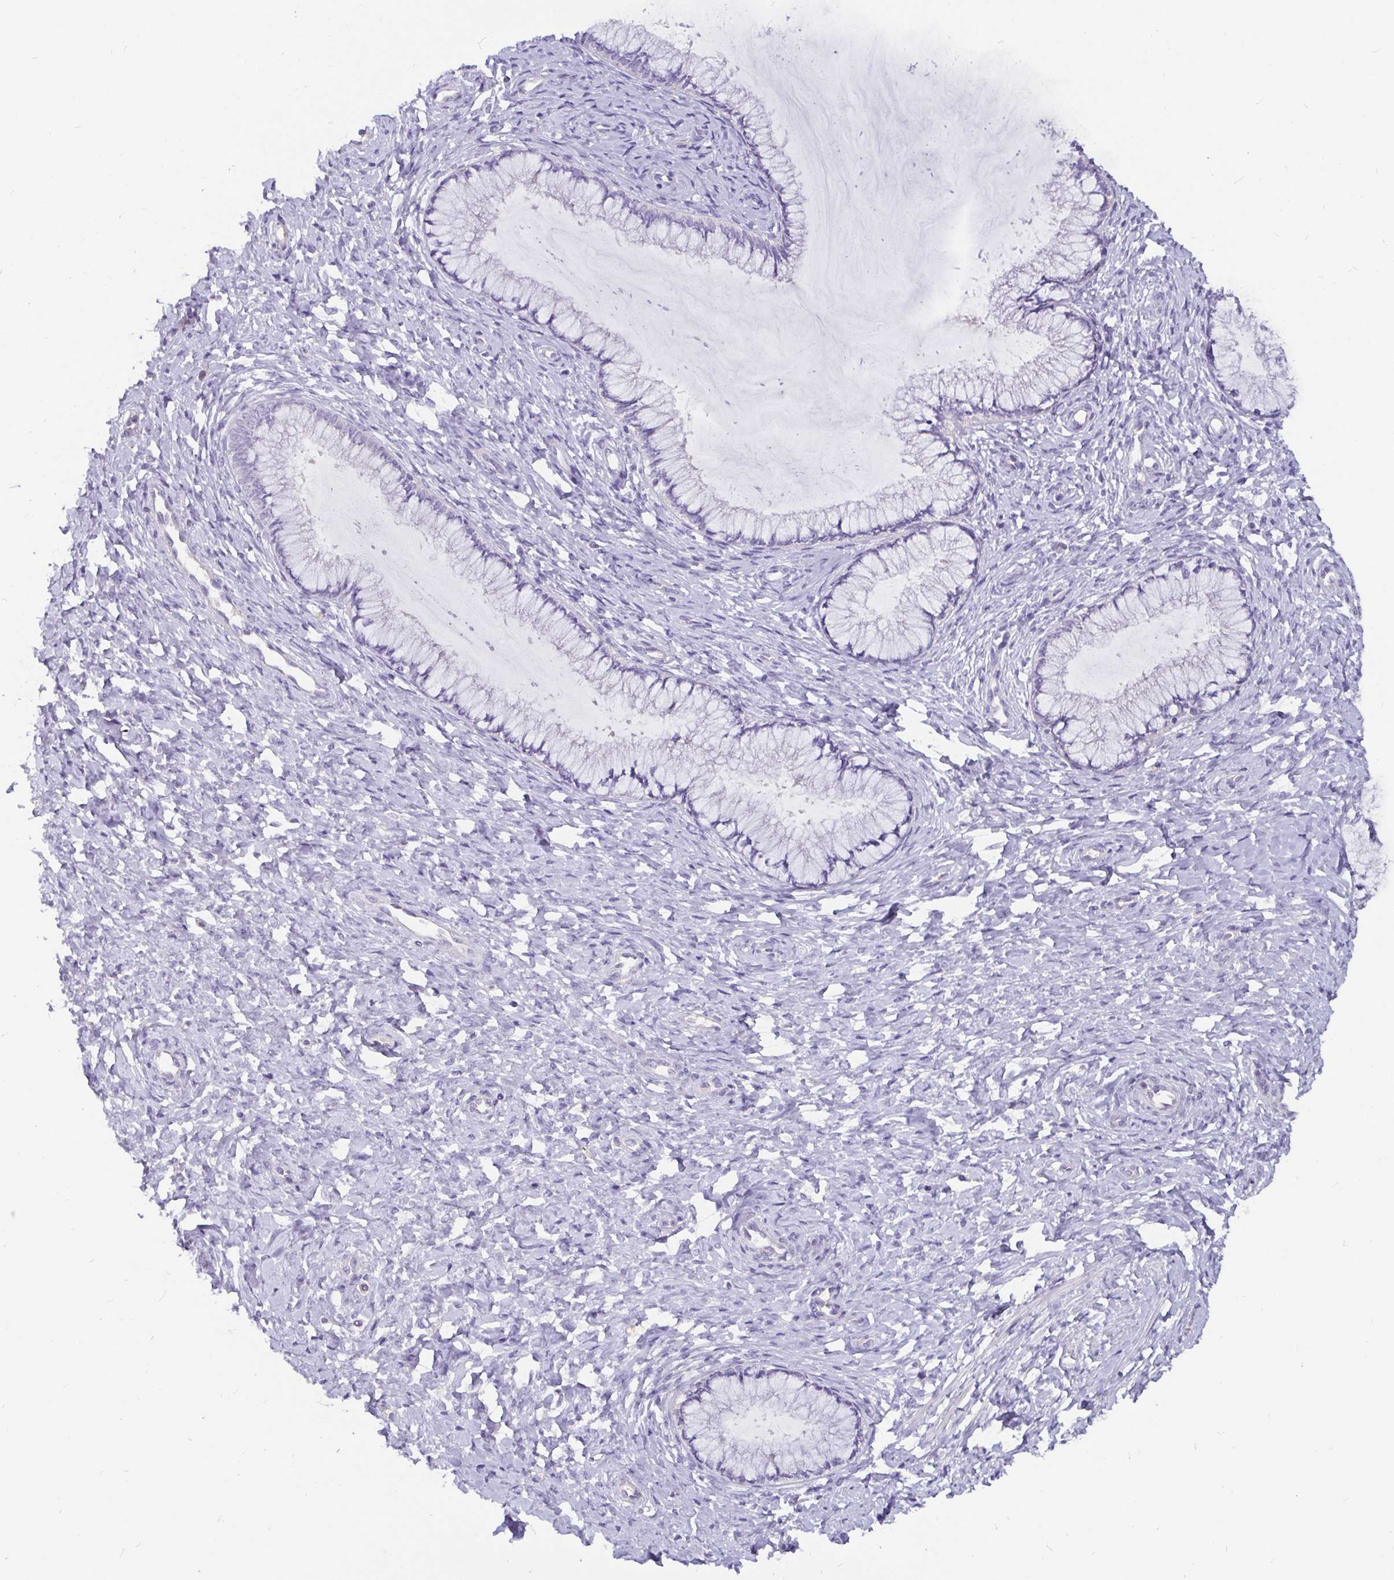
{"staining": {"intensity": "negative", "quantity": "none", "location": "none"}, "tissue": "cervix", "cell_type": "Glandular cells", "image_type": "normal", "snomed": [{"axis": "morphology", "description": "Normal tissue, NOS"}, {"axis": "topography", "description": "Cervix"}], "caption": "Cervix stained for a protein using immunohistochemistry reveals no expression glandular cells.", "gene": "ADAMTS6", "patient": {"sex": "female", "age": 37}}